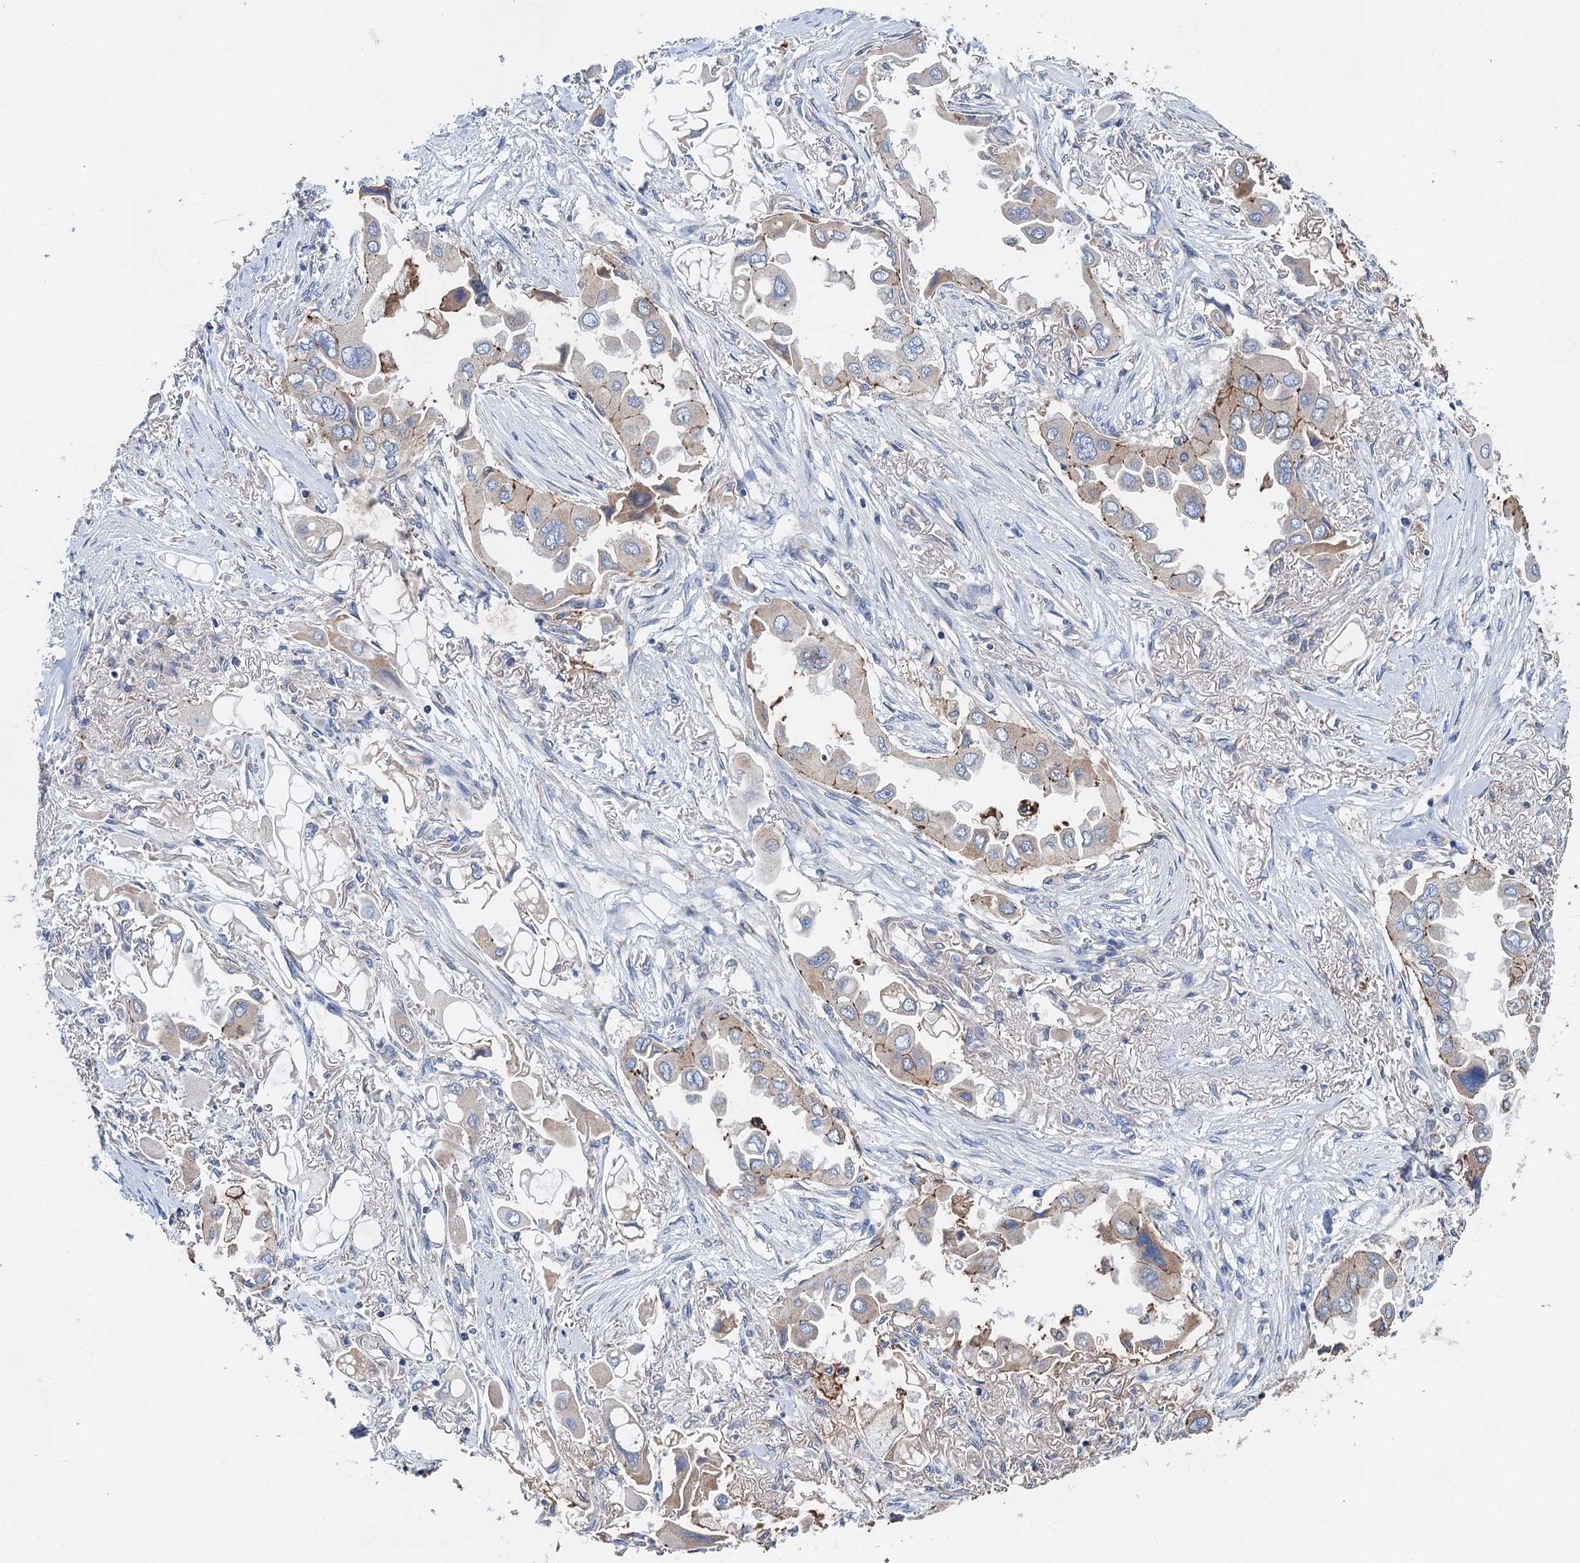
{"staining": {"intensity": "moderate", "quantity": "<25%", "location": "cytoplasmic/membranous"}, "tissue": "lung cancer", "cell_type": "Tumor cells", "image_type": "cancer", "snomed": [{"axis": "morphology", "description": "Adenocarcinoma, NOS"}, {"axis": "topography", "description": "Lung"}], "caption": "Immunohistochemical staining of lung cancer (adenocarcinoma) shows low levels of moderate cytoplasmic/membranous protein expression in about <25% of tumor cells.", "gene": "DGLUCY", "patient": {"sex": "female", "age": 76}}